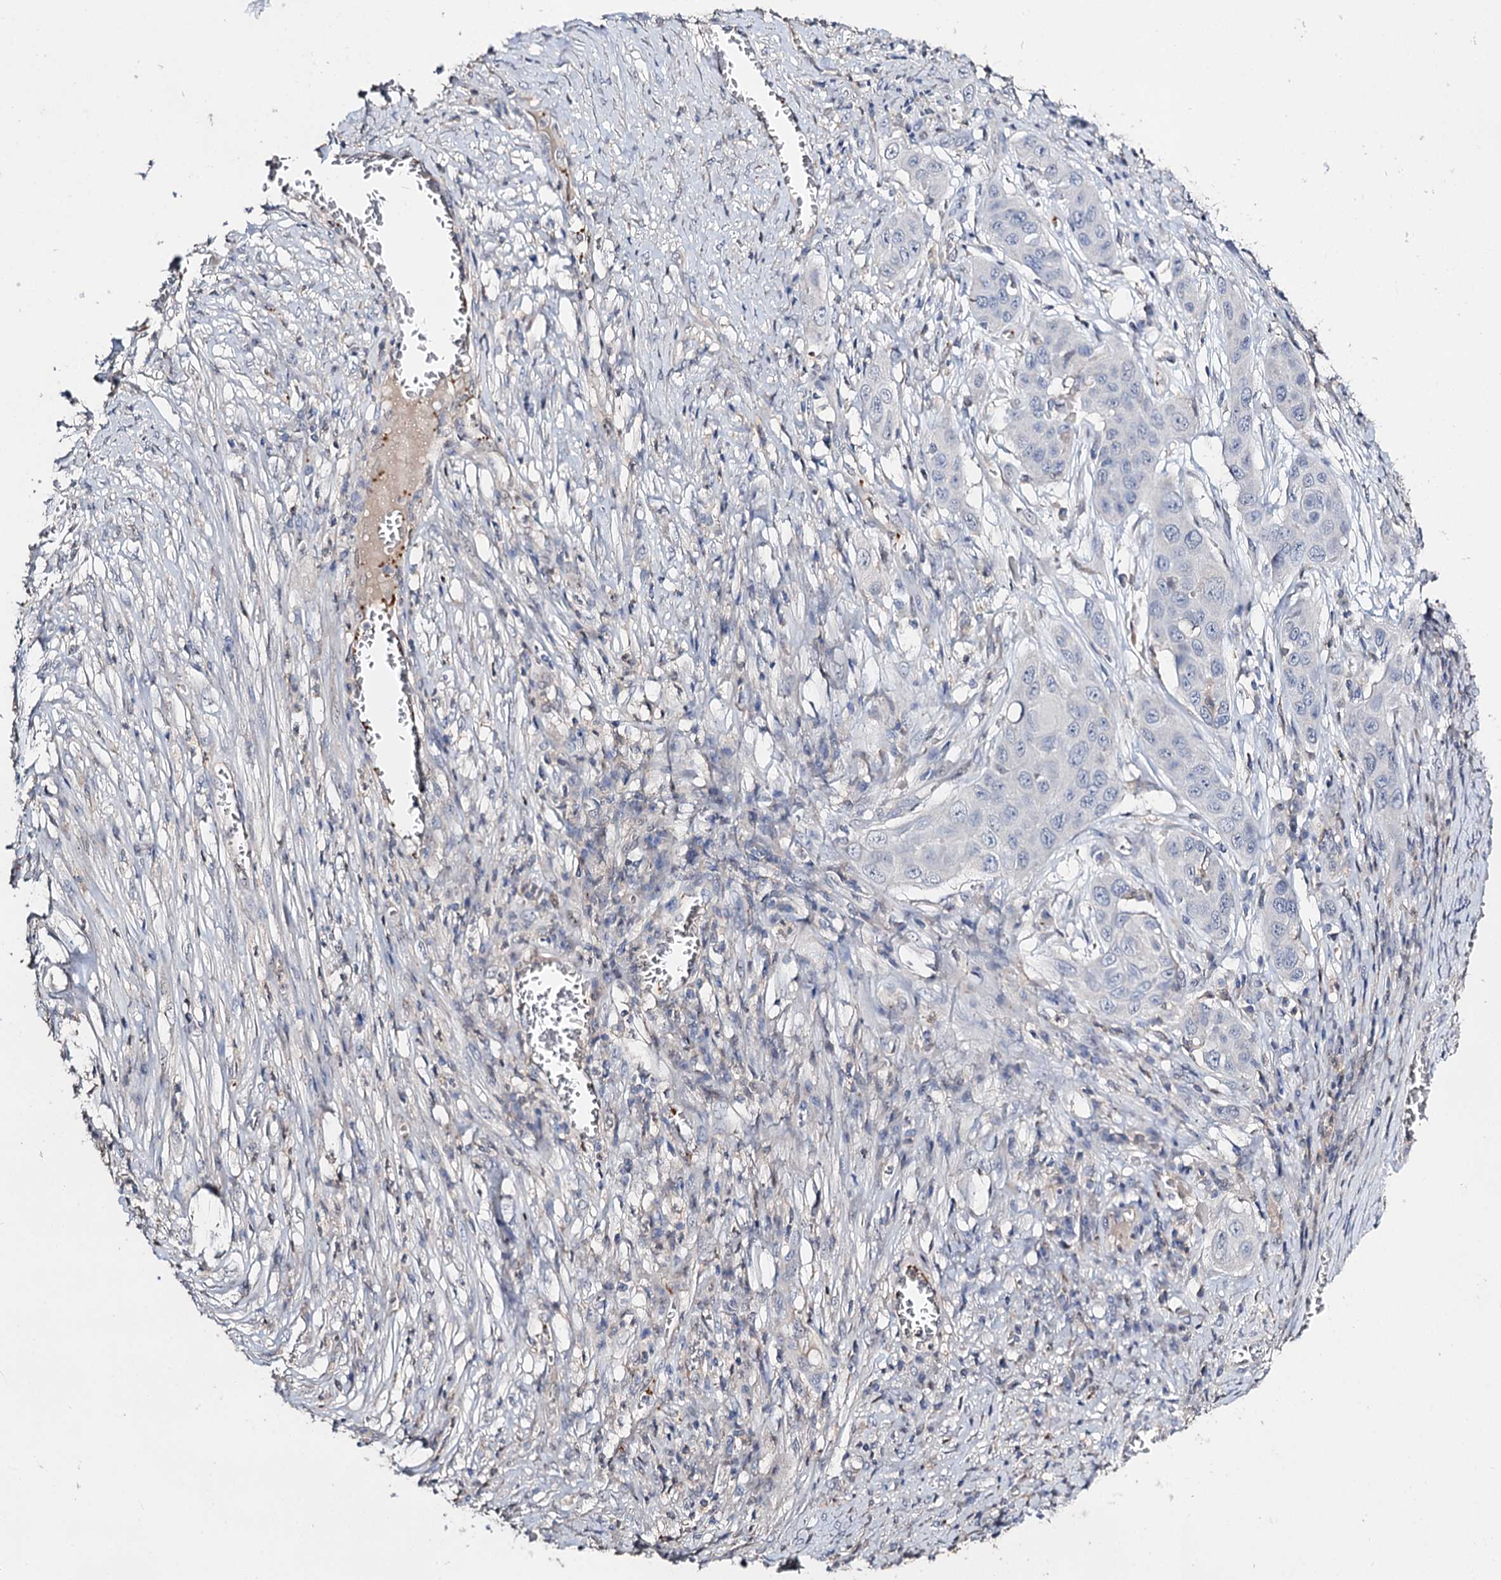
{"staining": {"intensity": "negative", "quantity": "none", "location": "none"}, "tissue": "skin cancer", "cell_type": "Tumor cells", "image_type": "cancer", "snomed": [{"axis": "morphology", "description": "Squamous cell carcinoma, NOS"}, {"axis": "topography", "description": "Skin"}], "caption": "Immunohistochemical staining of human skin squamous cell carcinoma shows no significant positivity in tumor cells.", "gene": "DNAH6", "patient": {"sex": "male", "age": 55}}